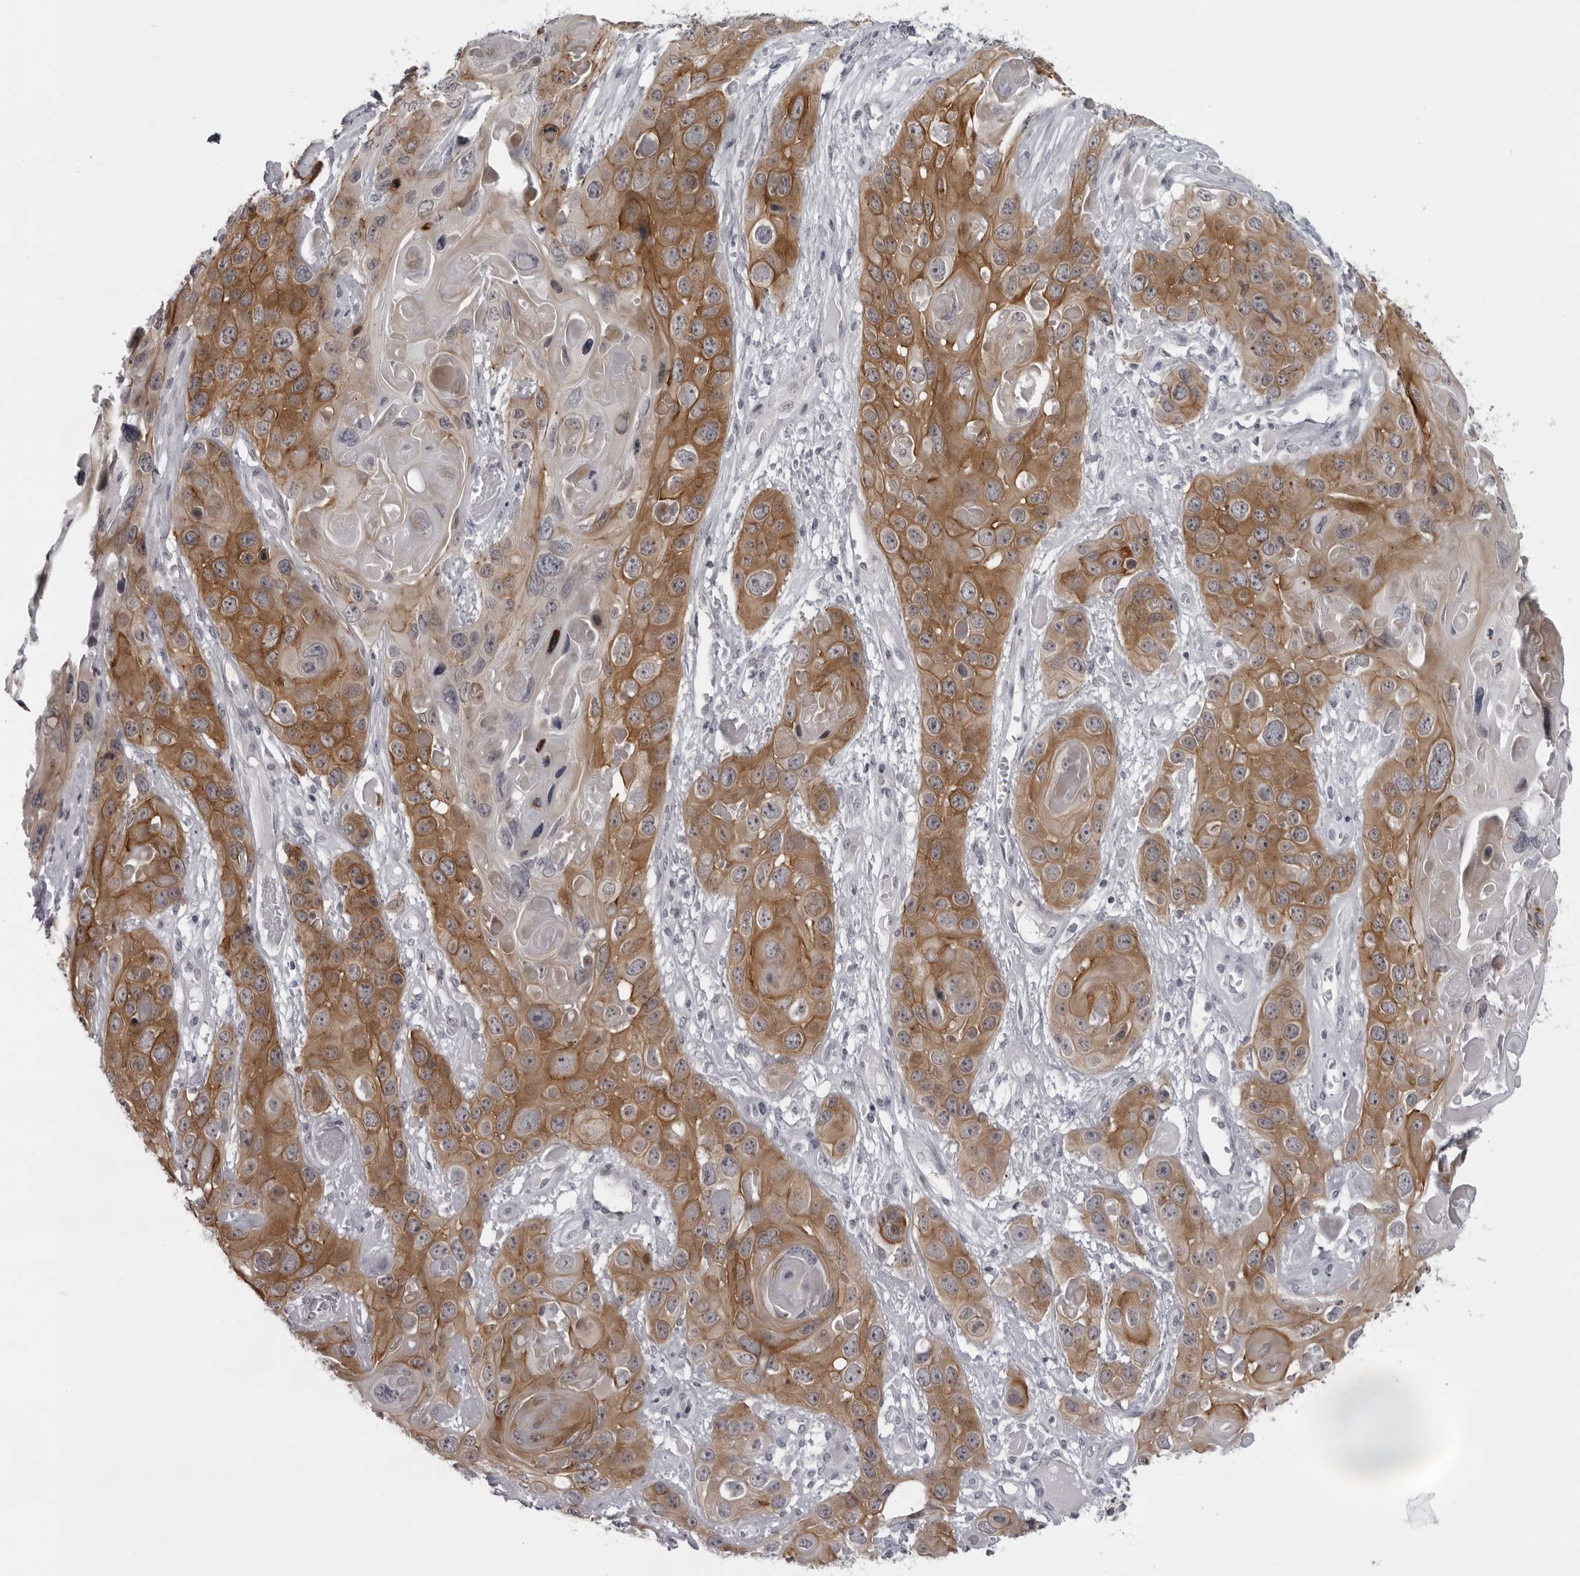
{"staining": {"intensity": "moderate", "quantity": ">75%", "location": "cytoplasmic/membranous"}, "tissue": "skin cancer", "cell_type": "Tumor cells", "image_type": "cancer", "snomed": [{"axis": "morphology", "description": "Squamous cell carcinoma, NOS"}, {"axis": "topography", "description": "Skin"}], "caption": "Brown immunohistochemical staining in human squamous cell carcinoma (skin) demonstrates moderate cytoplasmic/membranous staining in about >75% of tumor cells. The staining was performed using DAB, with brown indicating positive protein expression. Nuclei are stained blue with hematoxylin.", "gene": "NUDT18", "patient": {"sex": "male", "age": 55}}